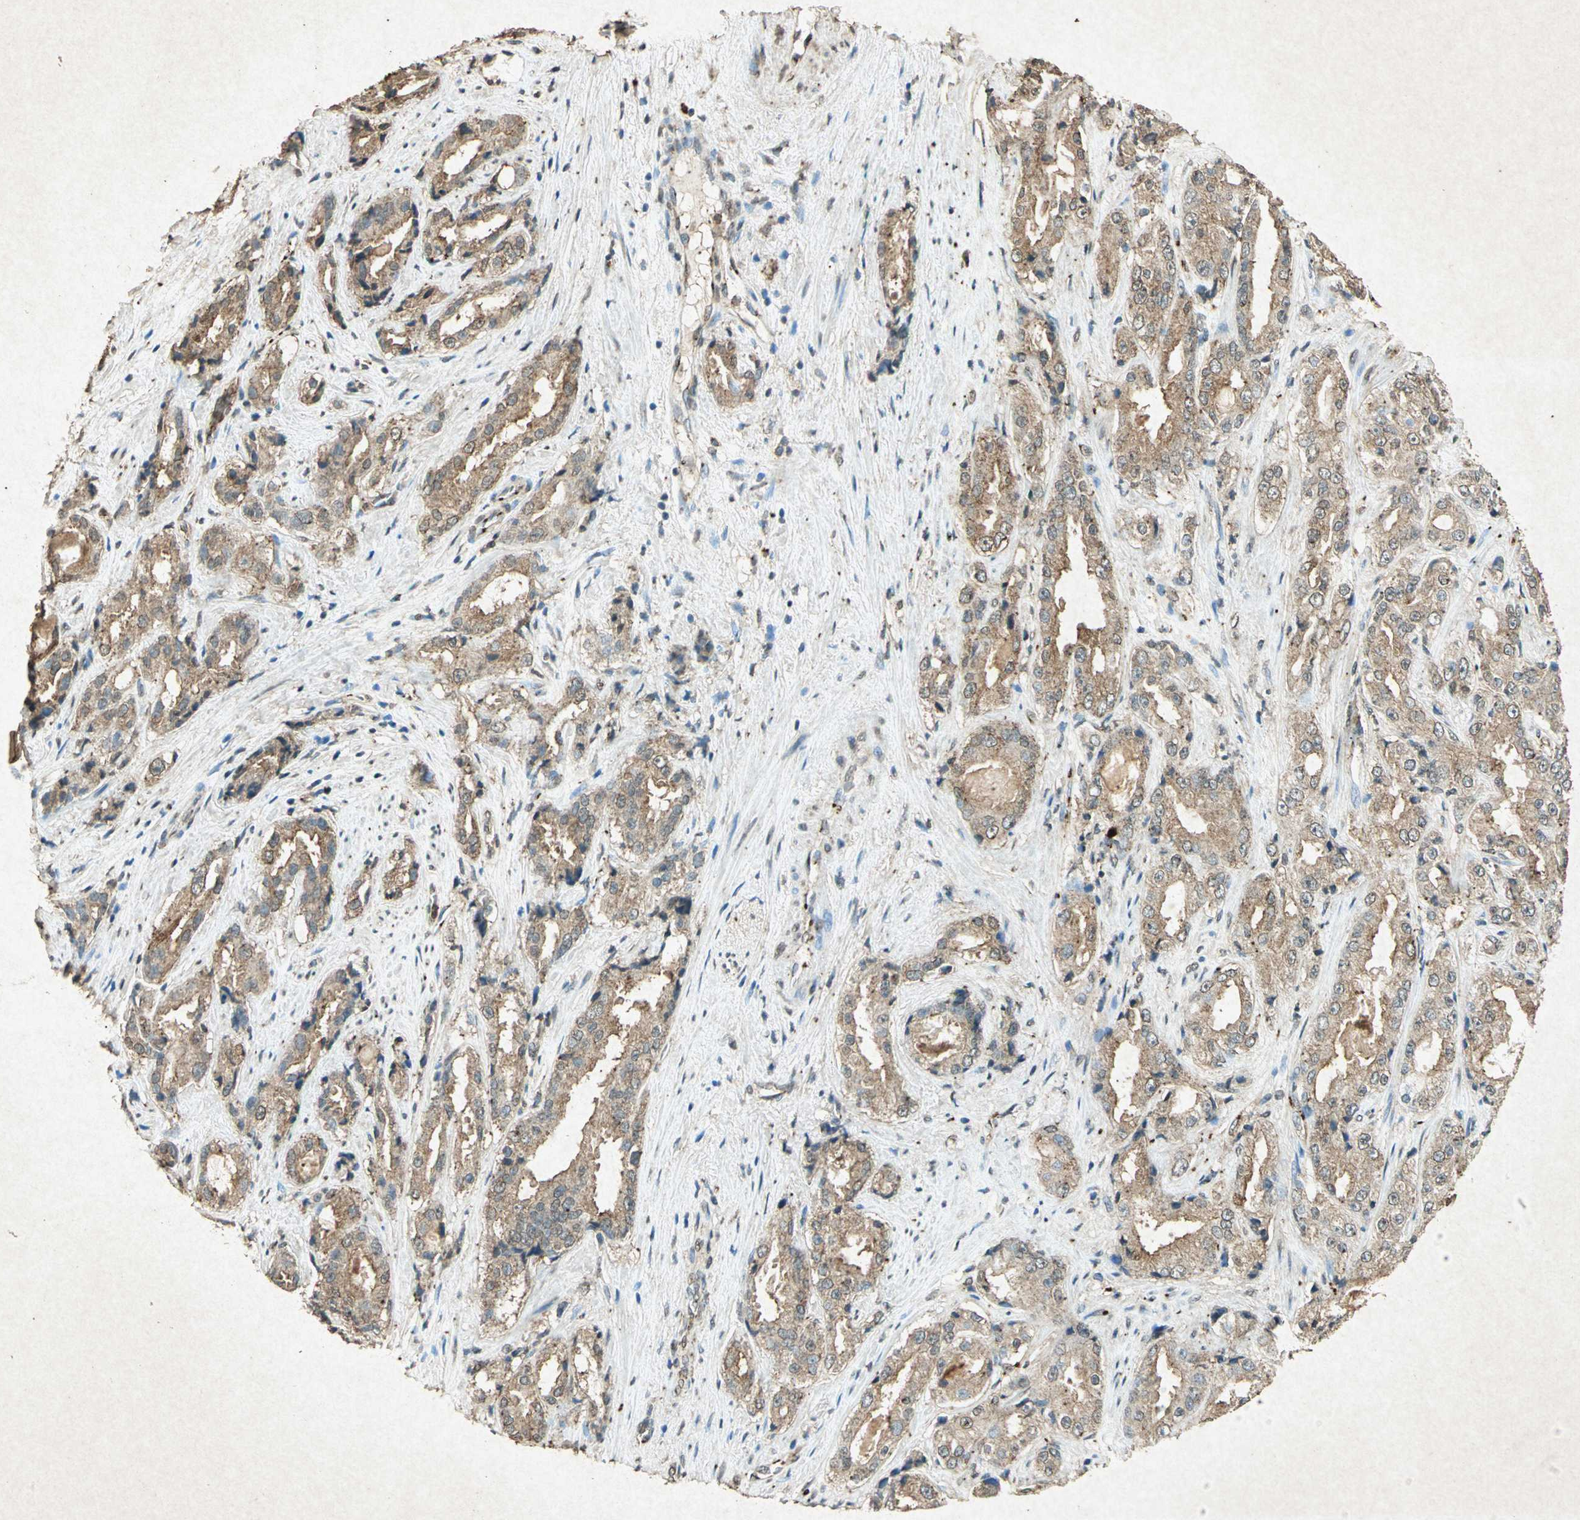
{"staining": {"intensity": "moderate", "quantity": ">75%", "location": "cytoplasmic/membranous"}, "tissue": "prostate cancer", "cell_type": "Tumor cells", "image_type": "cancer", "snomed": [{"axis": "morphology", "description": "Adenocarcinoma, High grade"}, {"axis": "topography", "description": "Prostate"}], "caption": "IHC staining of prostate cancer, which exhibits medium levels of moderate cytoplasmic/membranous expression in about >75% of tumor cells indicating moderate cytoplasmic/membranous protein positivity. The staining was performed using DAB (3,3'-diaminobenzidine) (brown) for protein detection and nuclei were counterstained in hematoxylin (blue).", "gene": "PSEN1", "patient": {"sex": "male", "age": 73}}